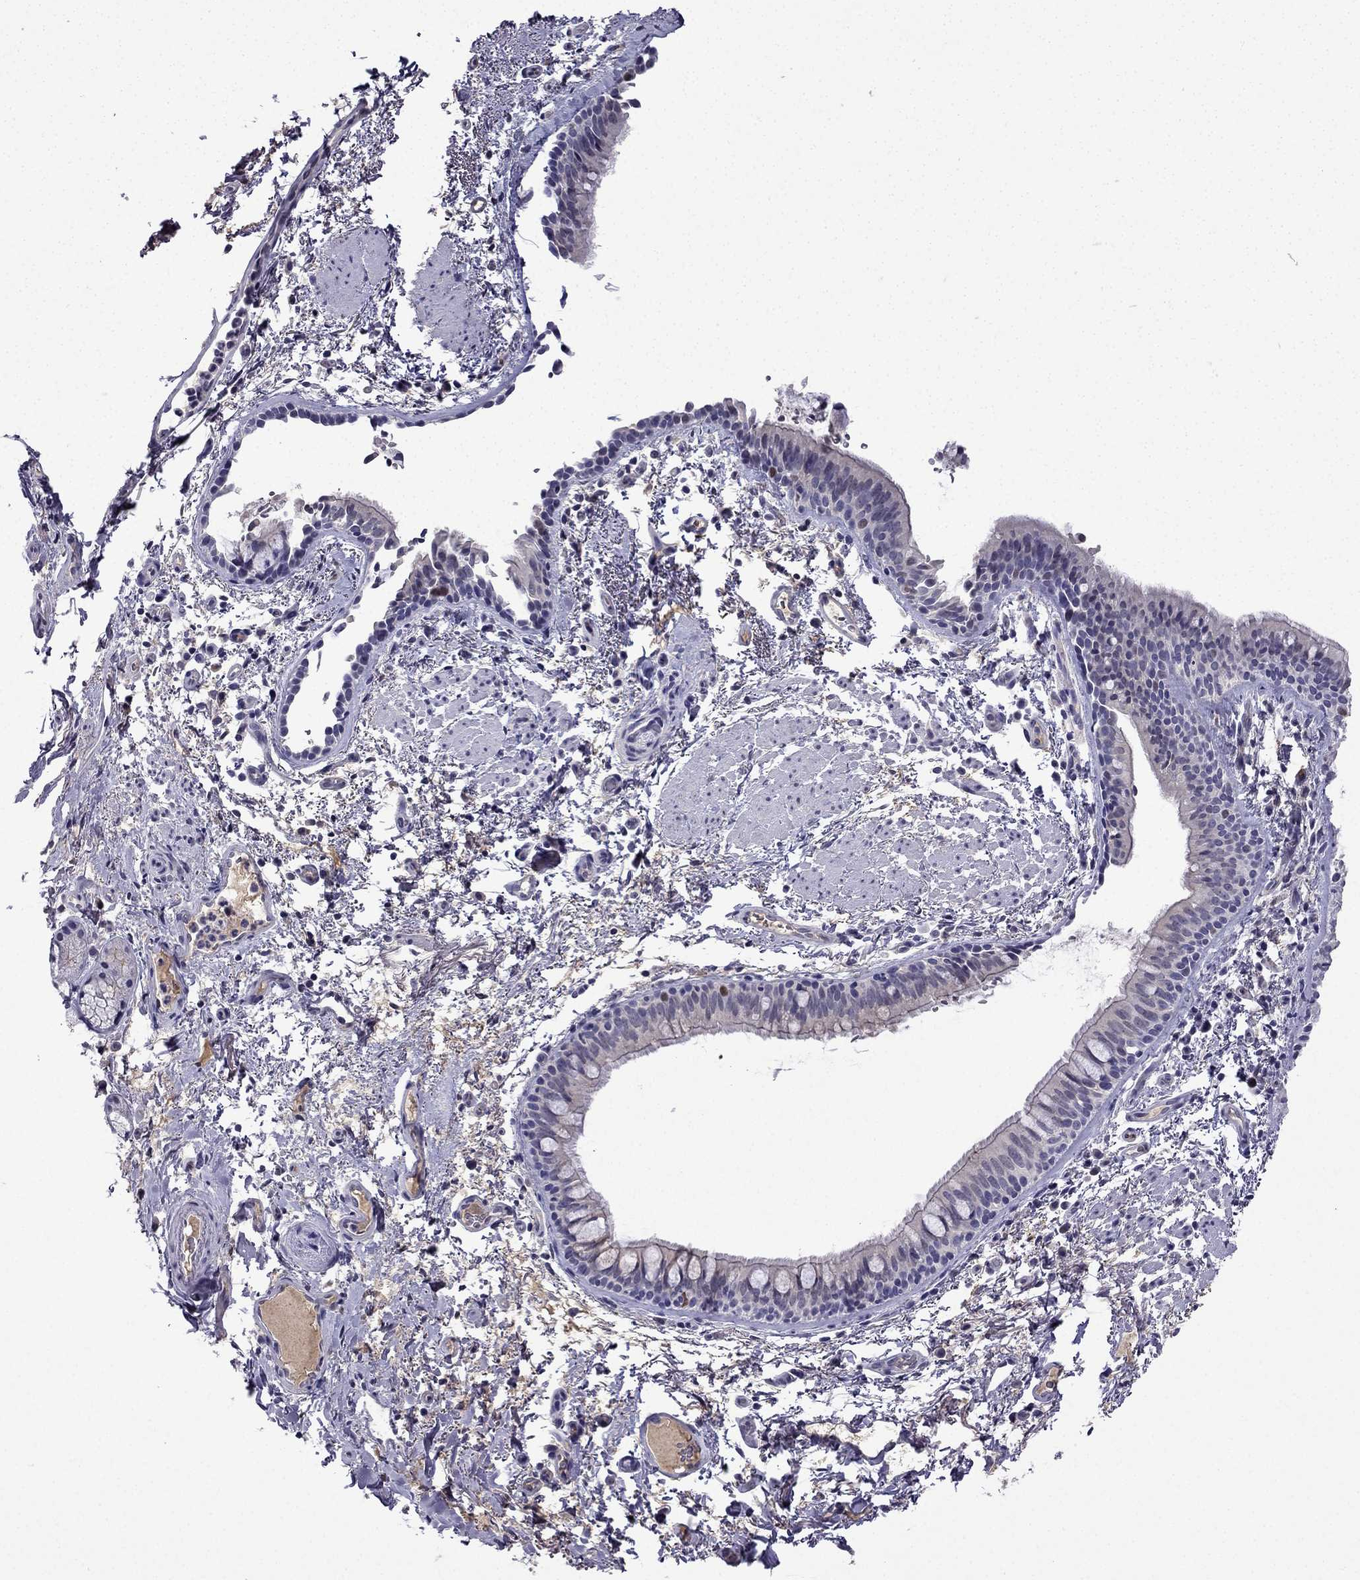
{"staining": {"intensity": "weak", "quantity": "<25%", "location": "nuclear"}, "tissue": "bronchus", "cell_type": "Respiratory epithelial cells", "image_type": "normal", "snomed": [{"axis": "morphology", "description": "Normal tissue, NOS"}, {"axis": "topography", "description": "Bronchus"}], "caption": "This is an immunohistochemistry histopathology image of benign human bronchus. There is no staining in respiratory epithelial cells.", "gene": "UHRF1", "patient": {"sex": "female", "age": 64}}